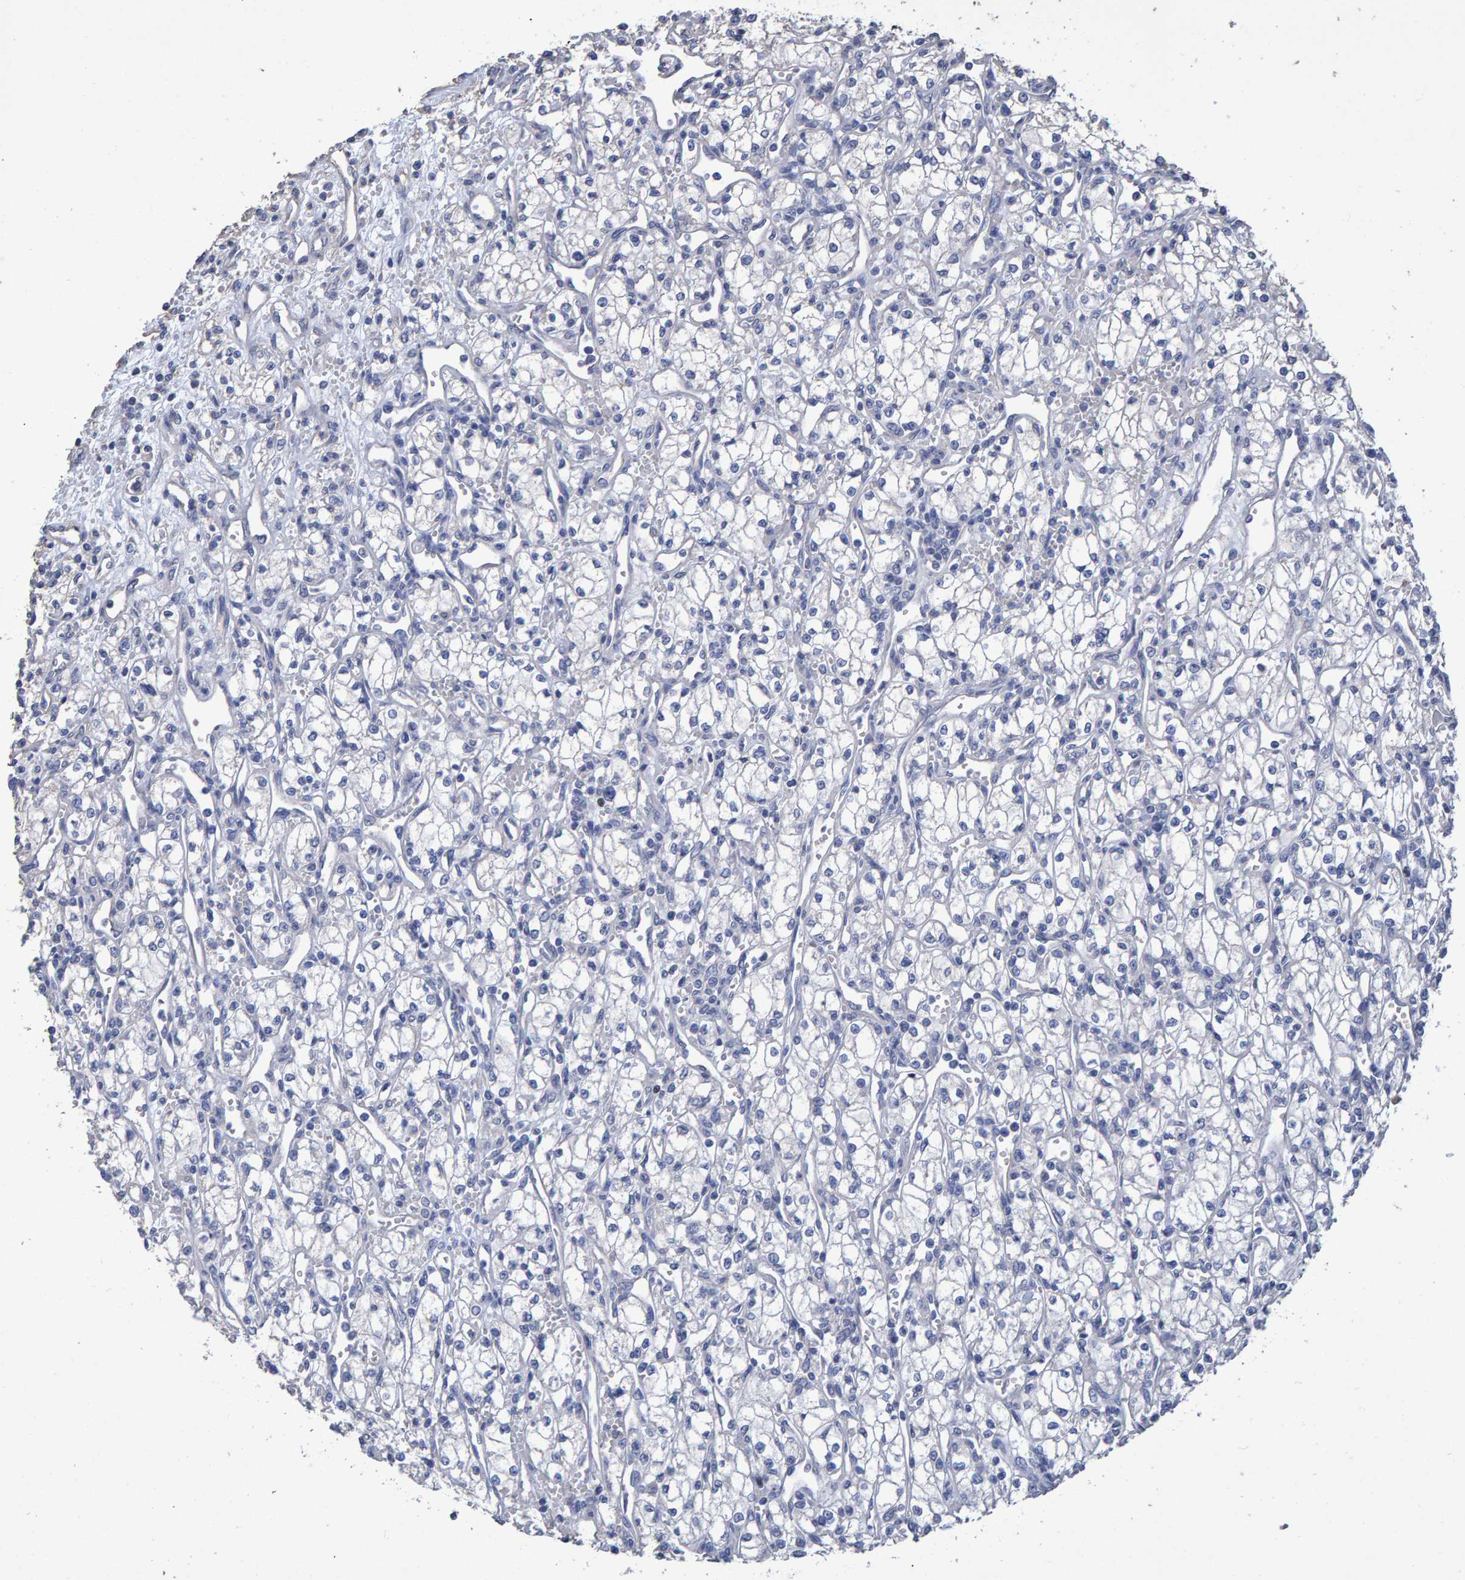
{"staining": {"intensity": "negative", "quantity": "none", "location": "none"}, "tissue": "renal cancer", "cell_type": "Tumor cells", "image_type": "cancer", "snomed": [{"axis": "morphology", "description": "Adenocarcinoma, NOS"}, {"axis": "topography", "description": "Kidney"}], "caption": "The immunohistochemistry image has no significant expression in tumor cells of adenocarcinoma (renal) tissue.", "gene": "HEMGN", "patient": {"sex": "male", "age": 59}}